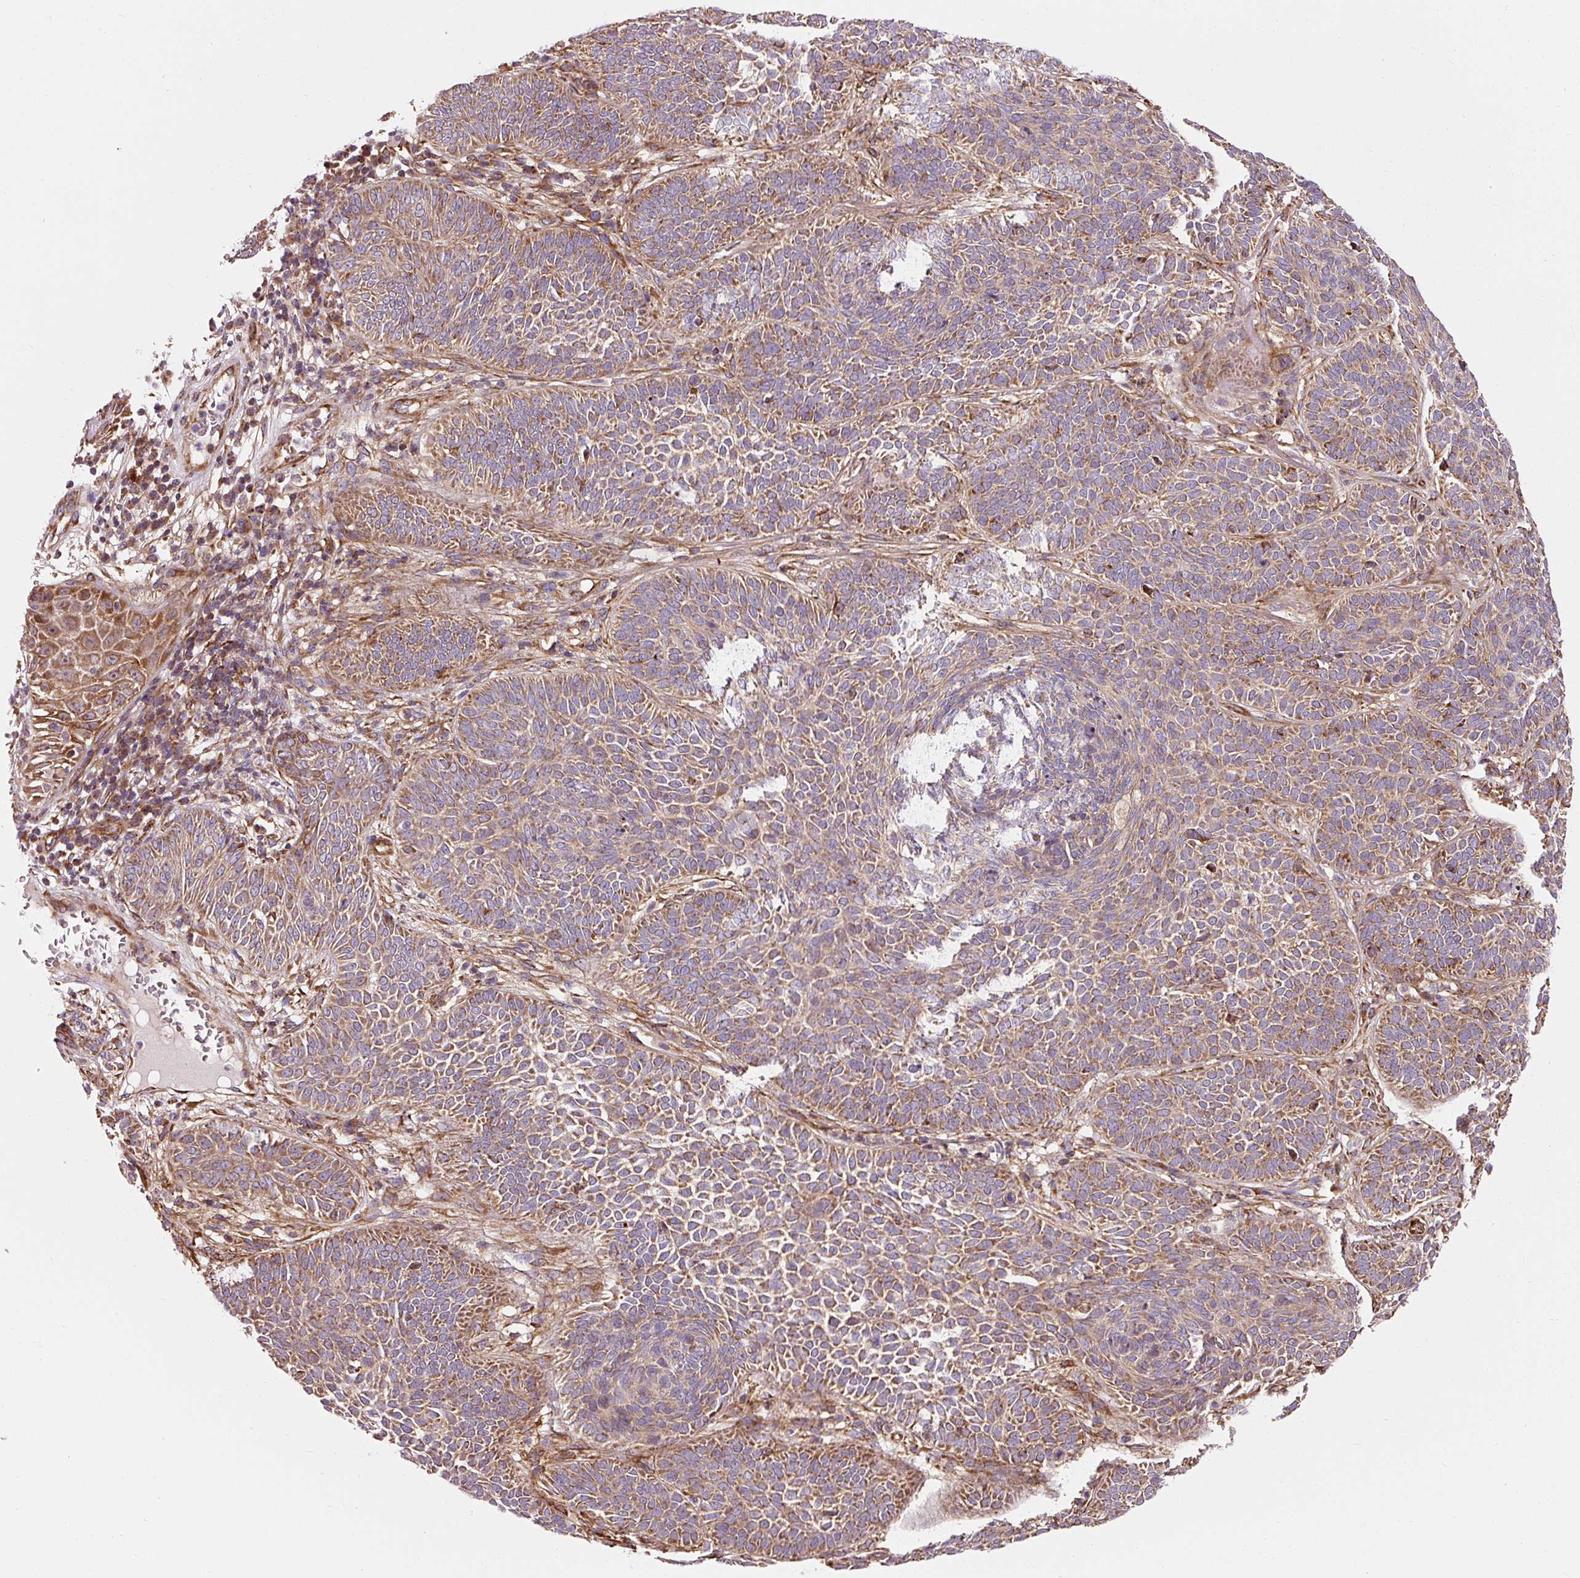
{"staining": {"intensity": "moderate", "quantity": ">75%", "location": "cytoplasmic/membranous"}, "tissue": "skin cancer", "cell_type": "Tumor cells", "image_type": "cancer", "snomed": [{"axis": "morphology", "description": "Basal cell carcinoma"}, {"axis": "topography", "description": "Skin"}], "caption": "The histopathology image reveals staining of skin cancer (basal cell carcinoma), revealing moderate cytoplasmic/membranous protein positivity (brown color) within tumor cells.", "gene": "ISCU", "patient": {"sex": "male", "age": 85}}